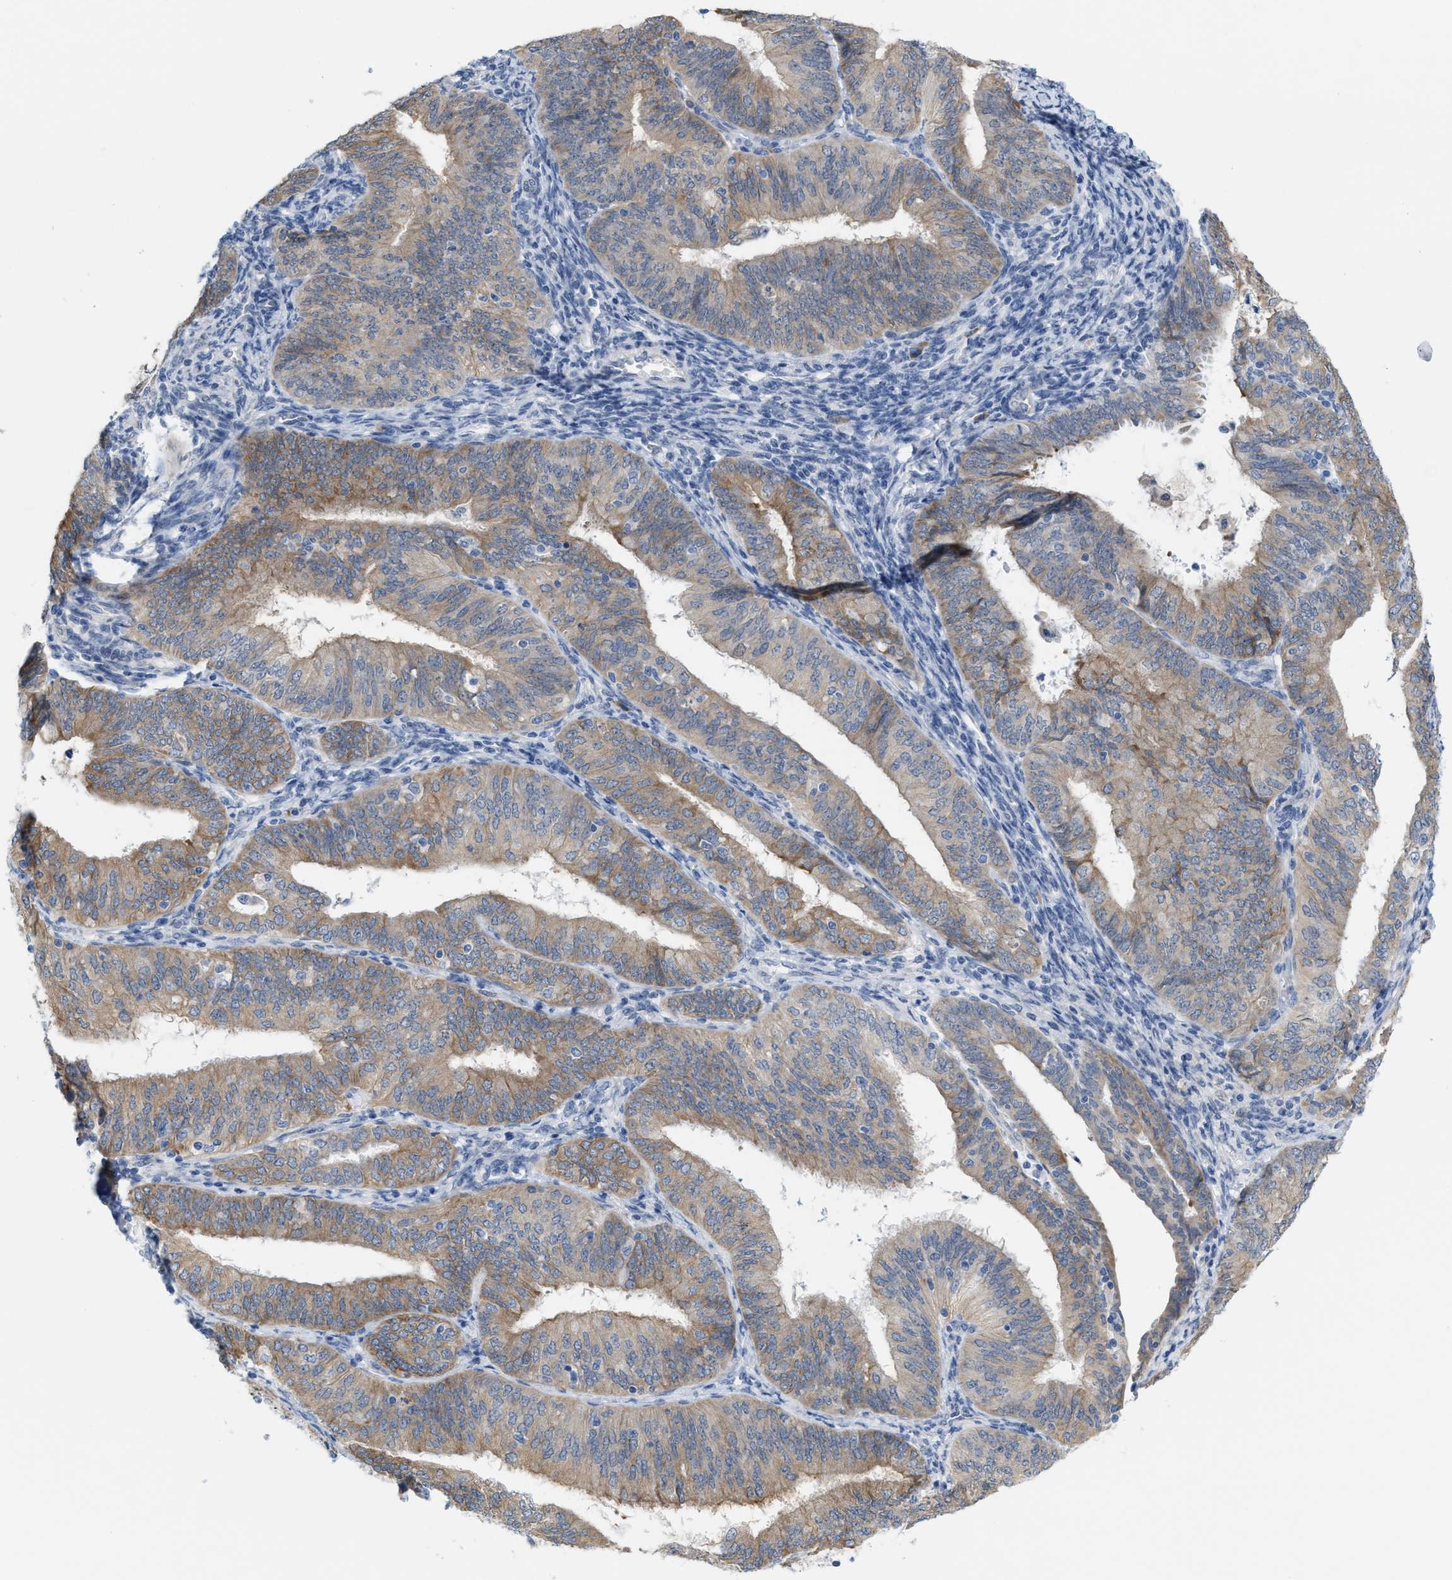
{"staining": {"intensity": "moderate", "quantity": ">75%", "location": "cytoplasmic/membranous"}, "tissue": "endometrial cancer", "cell_type": "Tumor cells", "image_type": "cancer", "snomed": [{"axis": "morphology", "description": "Adenocarcinoma, NOS"}, {"axis": "topography", "description": "Endometrium"}], "caption": "DAB (3,3'-diaminobenzidine) immunohistochemical staining of human endometrial cancer shows moderate cytoplasmic/membranous protein expression in about >75% of tumor cells.", "gene": "KIFC3", "patient": {"sex": "female", "age": 58}}